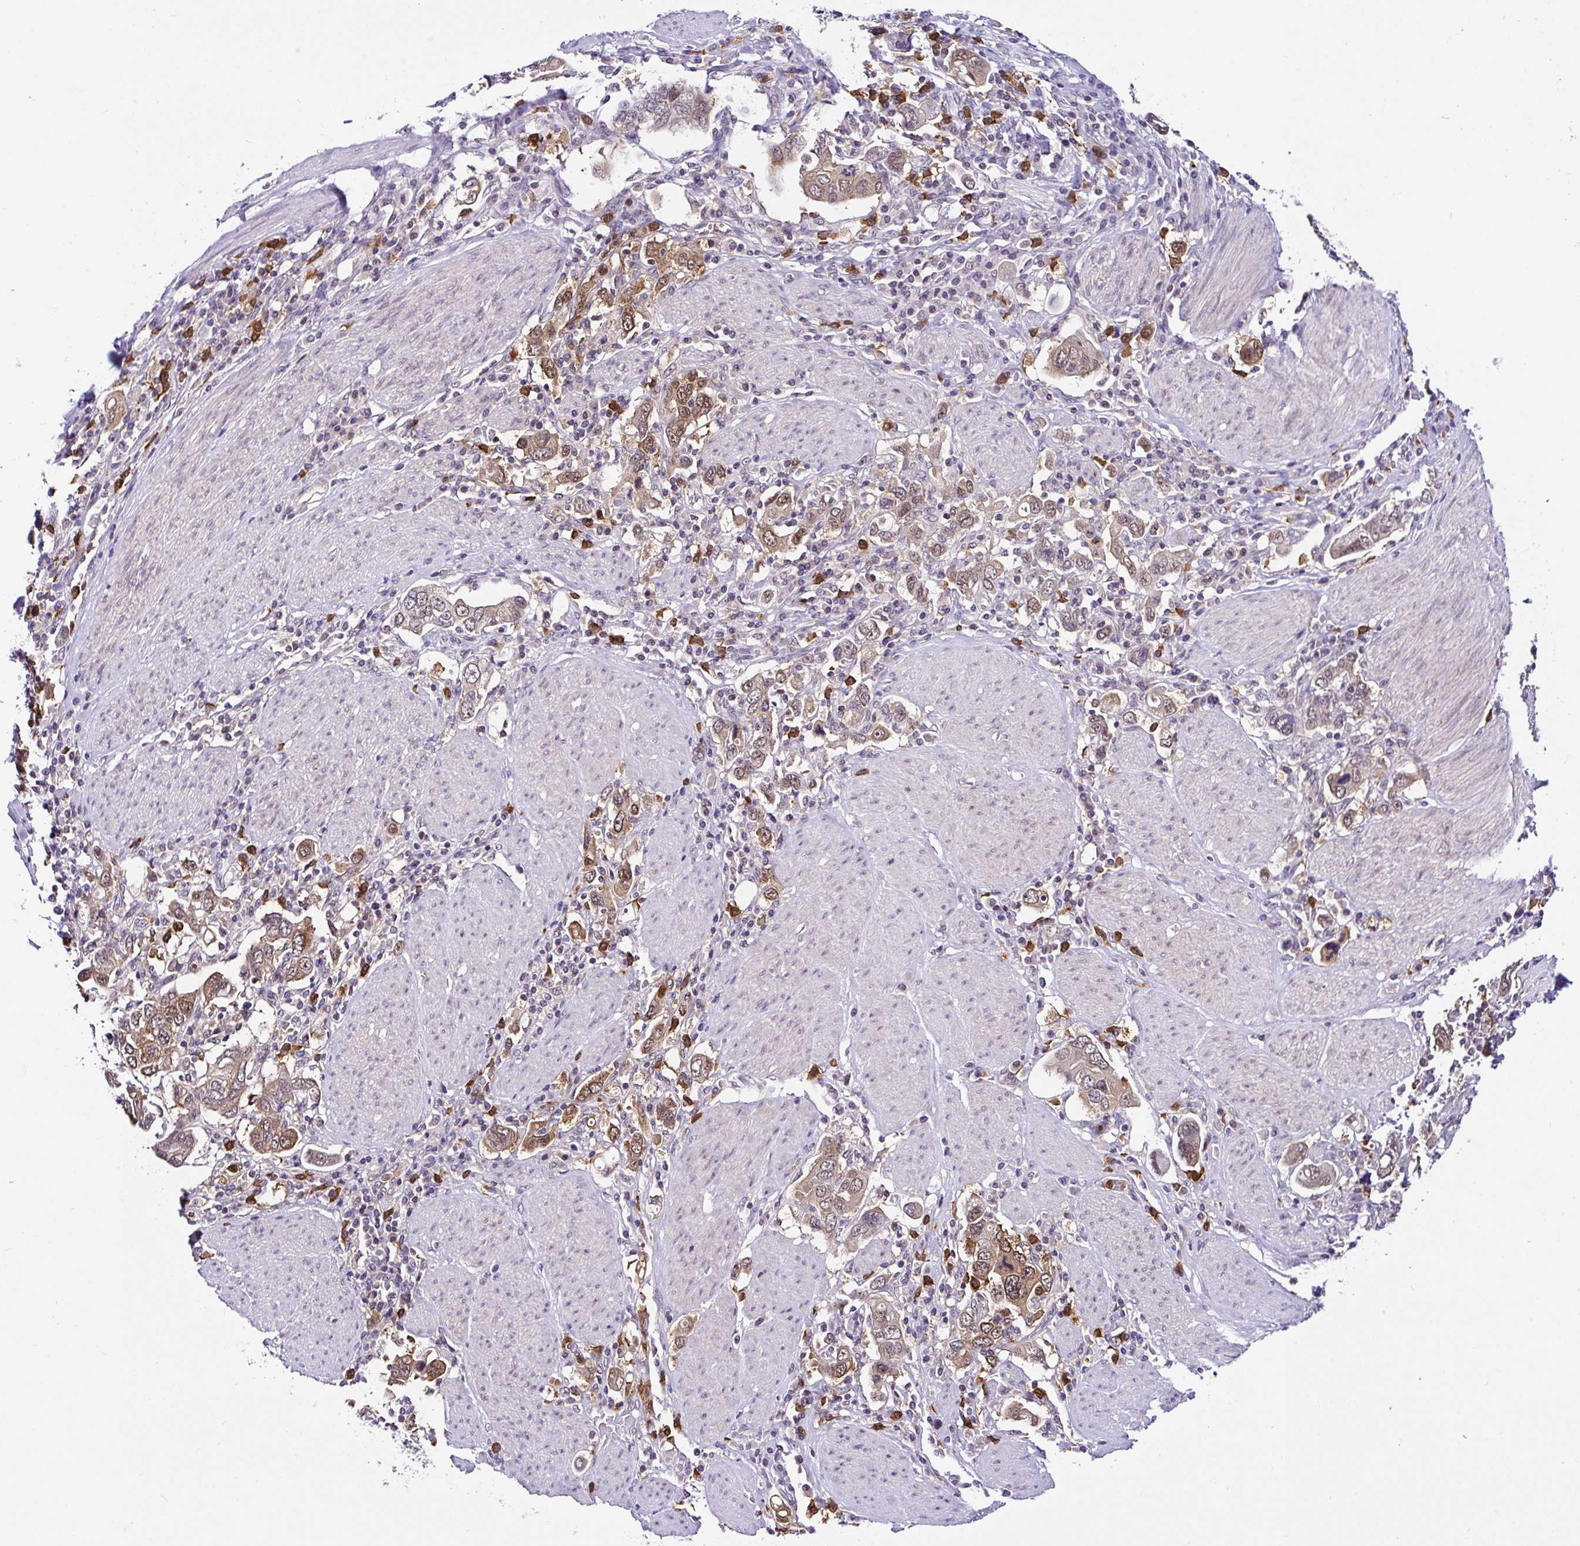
{"staining": {"intensity": "moderate", "quantity": ">75%", "location": "cytoplasmic/membranous,nuclear"}, "tissue": "stomach cancer", "cell_type": "Tumor cells", "image_type": "cancer", "snomed": [{"axis": "morphology", "description": "Adenocarcinoma, NOS"}, {"axis": "topography", "description": "Stomach, upper"}], "caption": "Stomach cancer stained with a protein marker displays moderate staining in tumor cells.", "gene": "PIN4", "patient": {"sex": "male", "age": 62}}